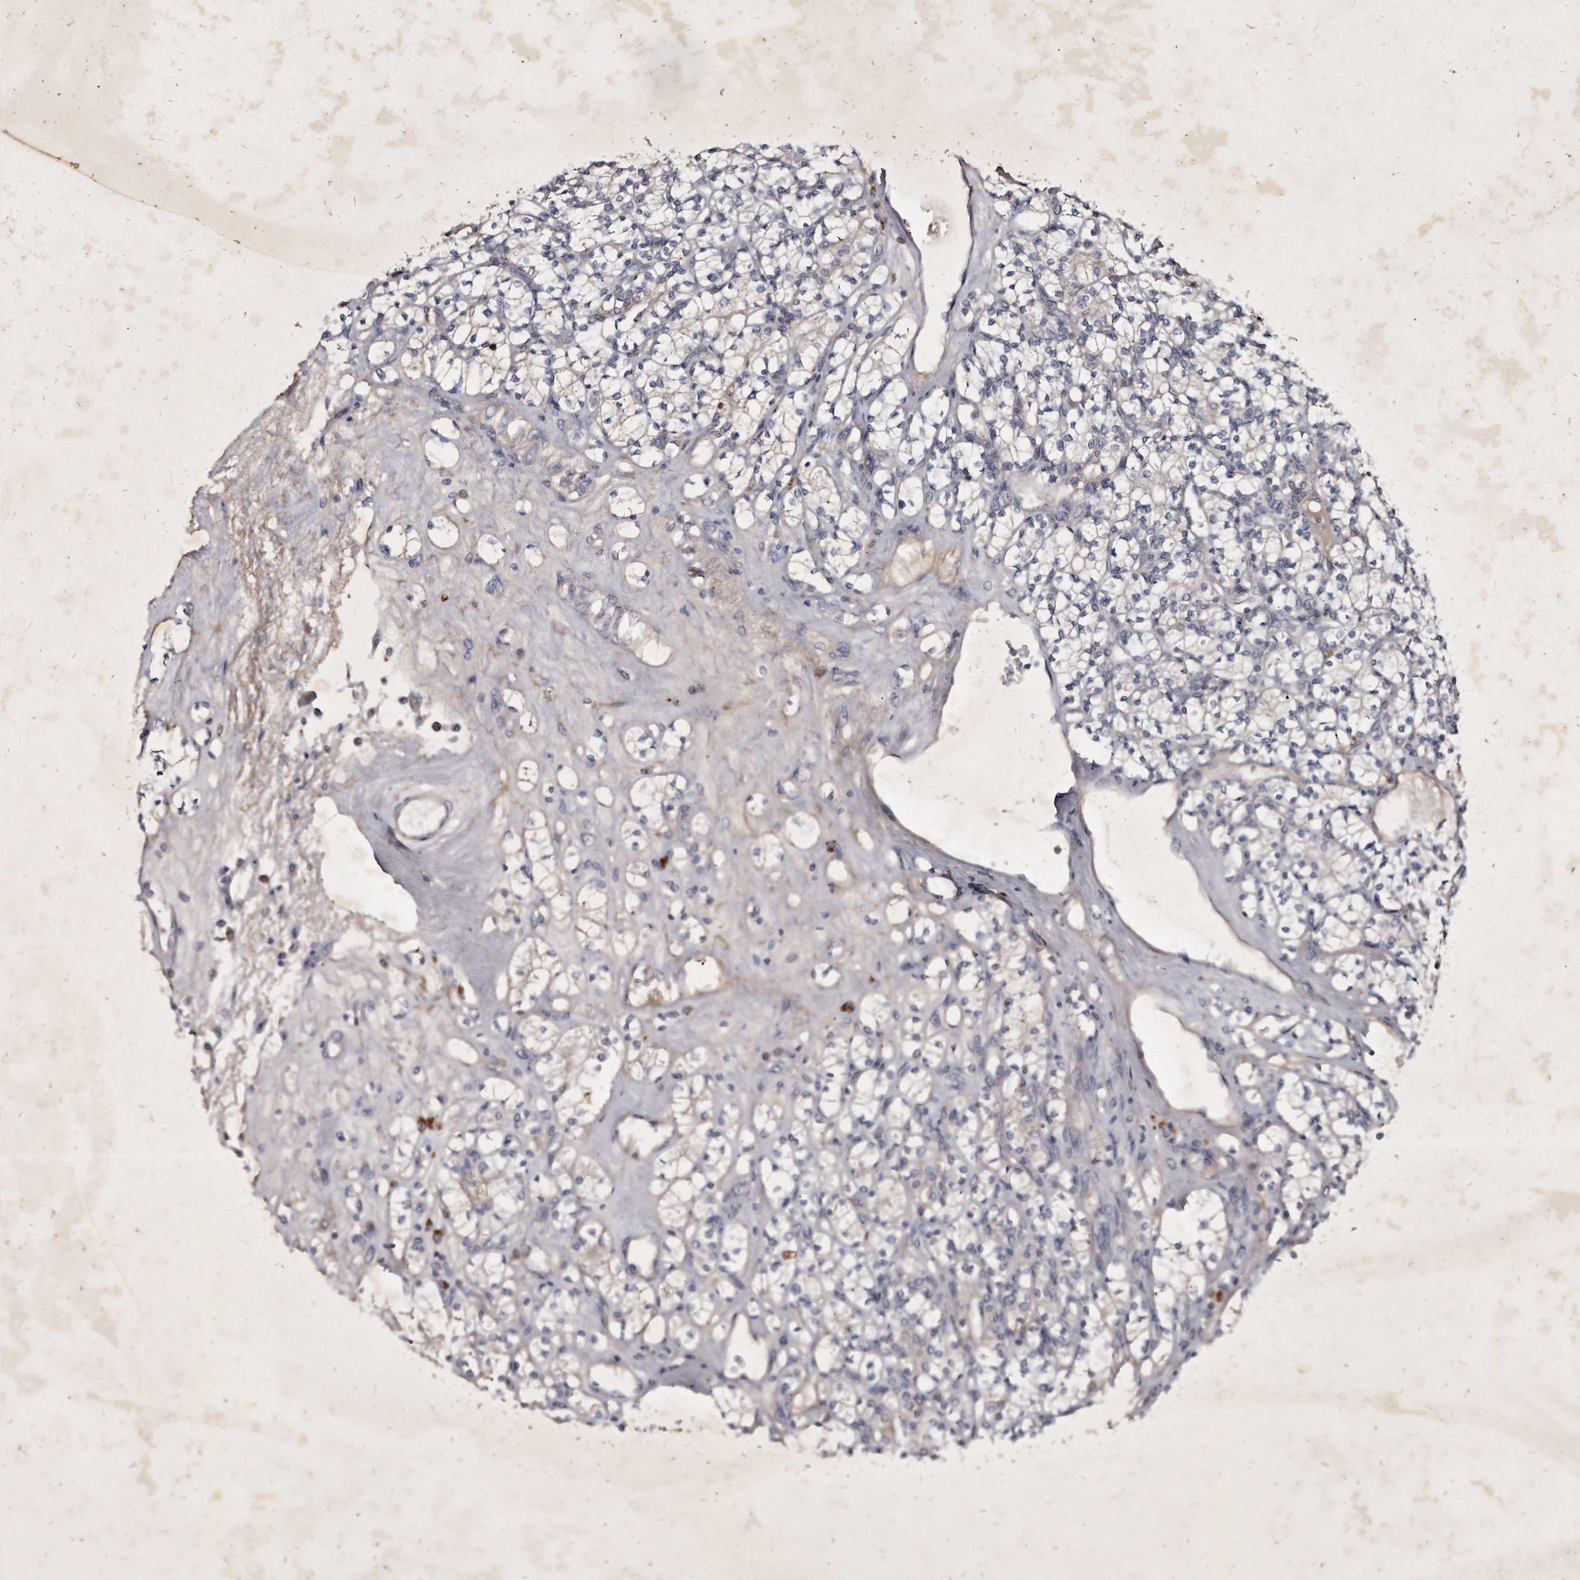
{"staining": {"intensity": "negative", "quantity": "none", "location": "none"}, "tissue": "renal cancer", "cell_type": "Tumor cells", "image_type": "cancer", "snomed": [{"axis": "morphology", "description": "Adenocarcinoma, NOS"}, {"axis": "topography", "description": "Kidney"}], "caption": "This photomicrograph is of renal cancer (adenocarcinoma) stained with immunohistochemistry (IHC) to label a protein in brown with the nuclei are counter-stained blue. There is no expression in tumor cells.", "gene": "KLHDC3", "patient": {"sex": "male", "age": 77}}